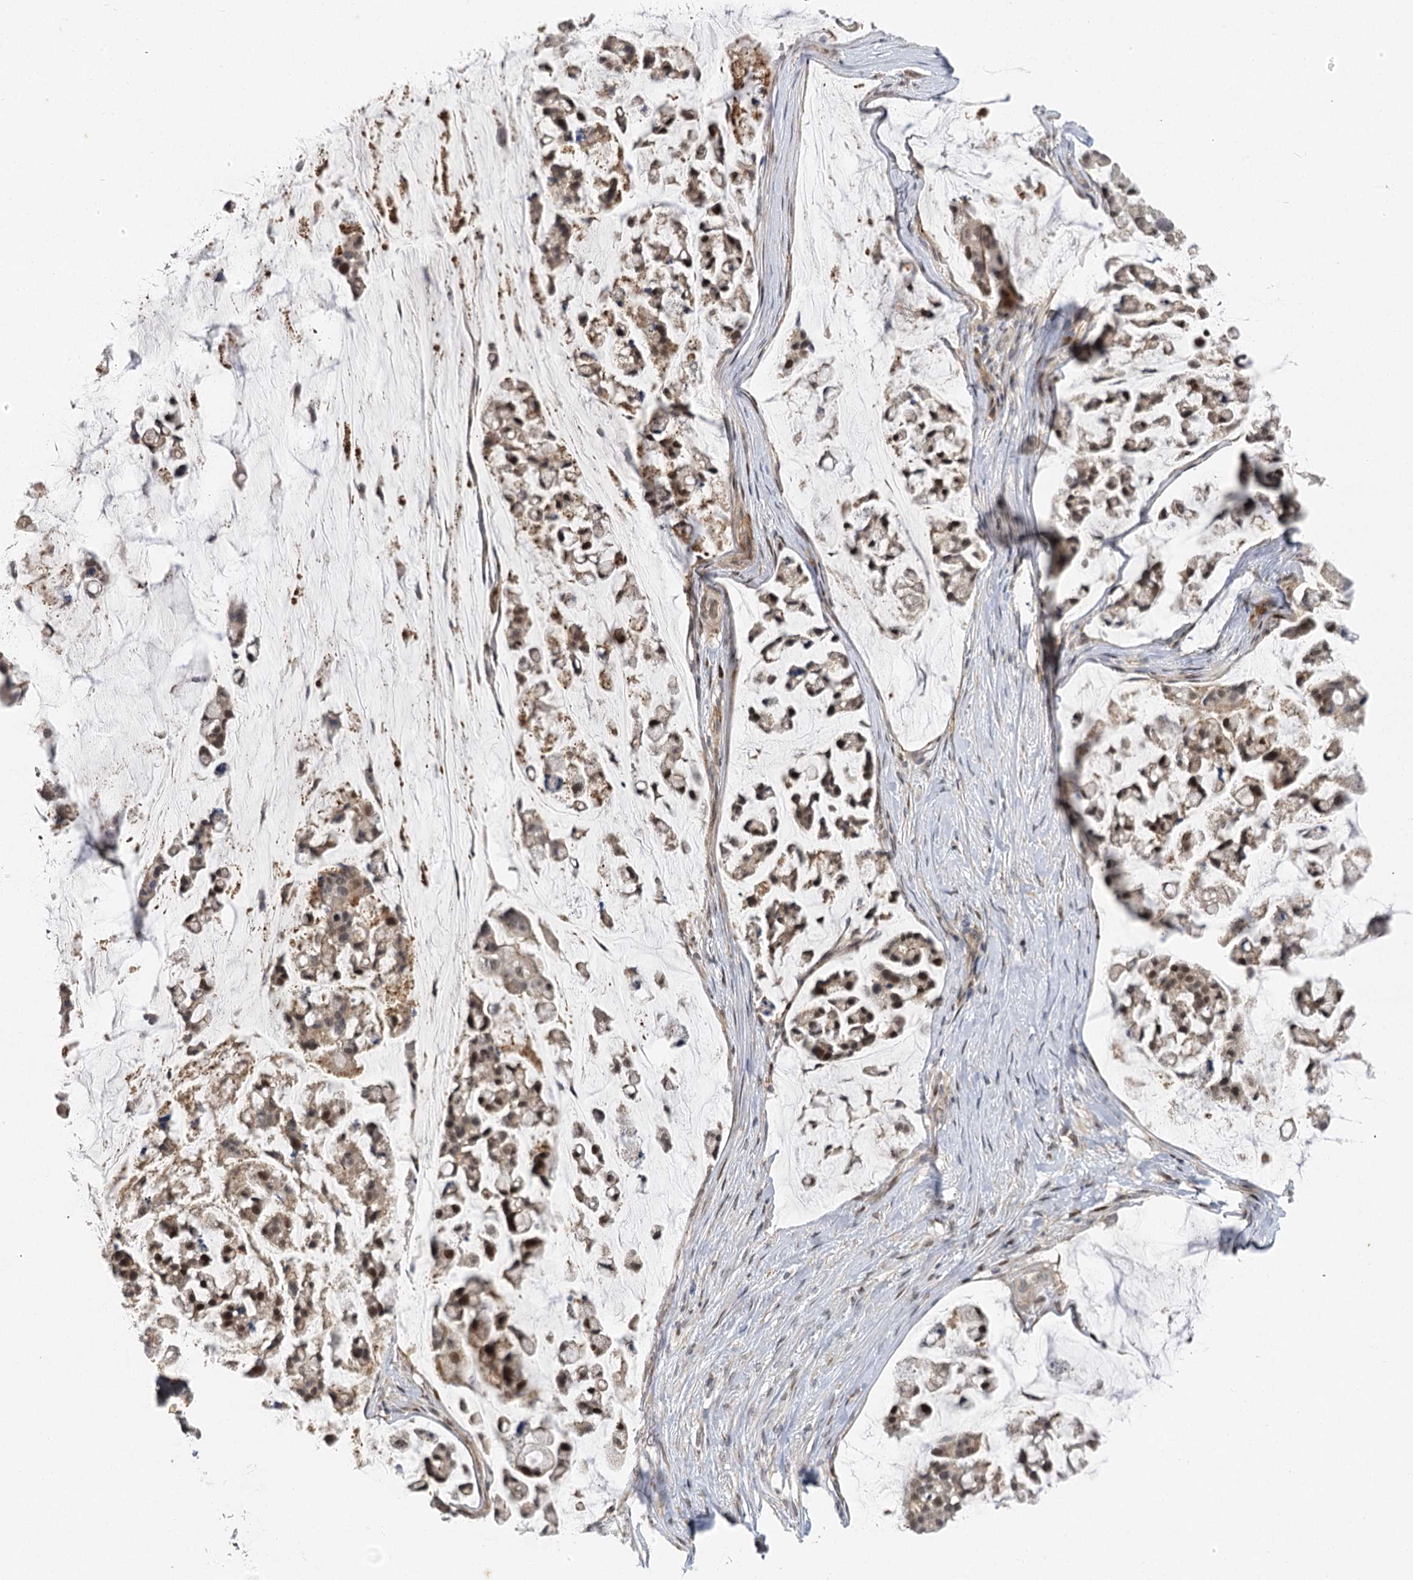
{"staining": {"intensity": "weak", "quantity": "25%-75%", "location": "nuclear"}, "tissue": "stomach cancer", "cell_type": "Tumor cells", "image_type": "cancer", "snomed": [{"axis": "morphology", "description": "Adenocarcinoma, NOS"}, {"axis": "topography", "description": "Stomach, lower"}], "caption": "A high-resolution image shows immunohistochemistry (IHC) staining of stomach cancer, which reveals weak nuclear staining in about 25%-75% of tumor cells. The protein of interest is shown in brown color, while the nuclei are stained blue.", "gene": "IL11RA", "patient": {"sex": "male", "age": 67}}